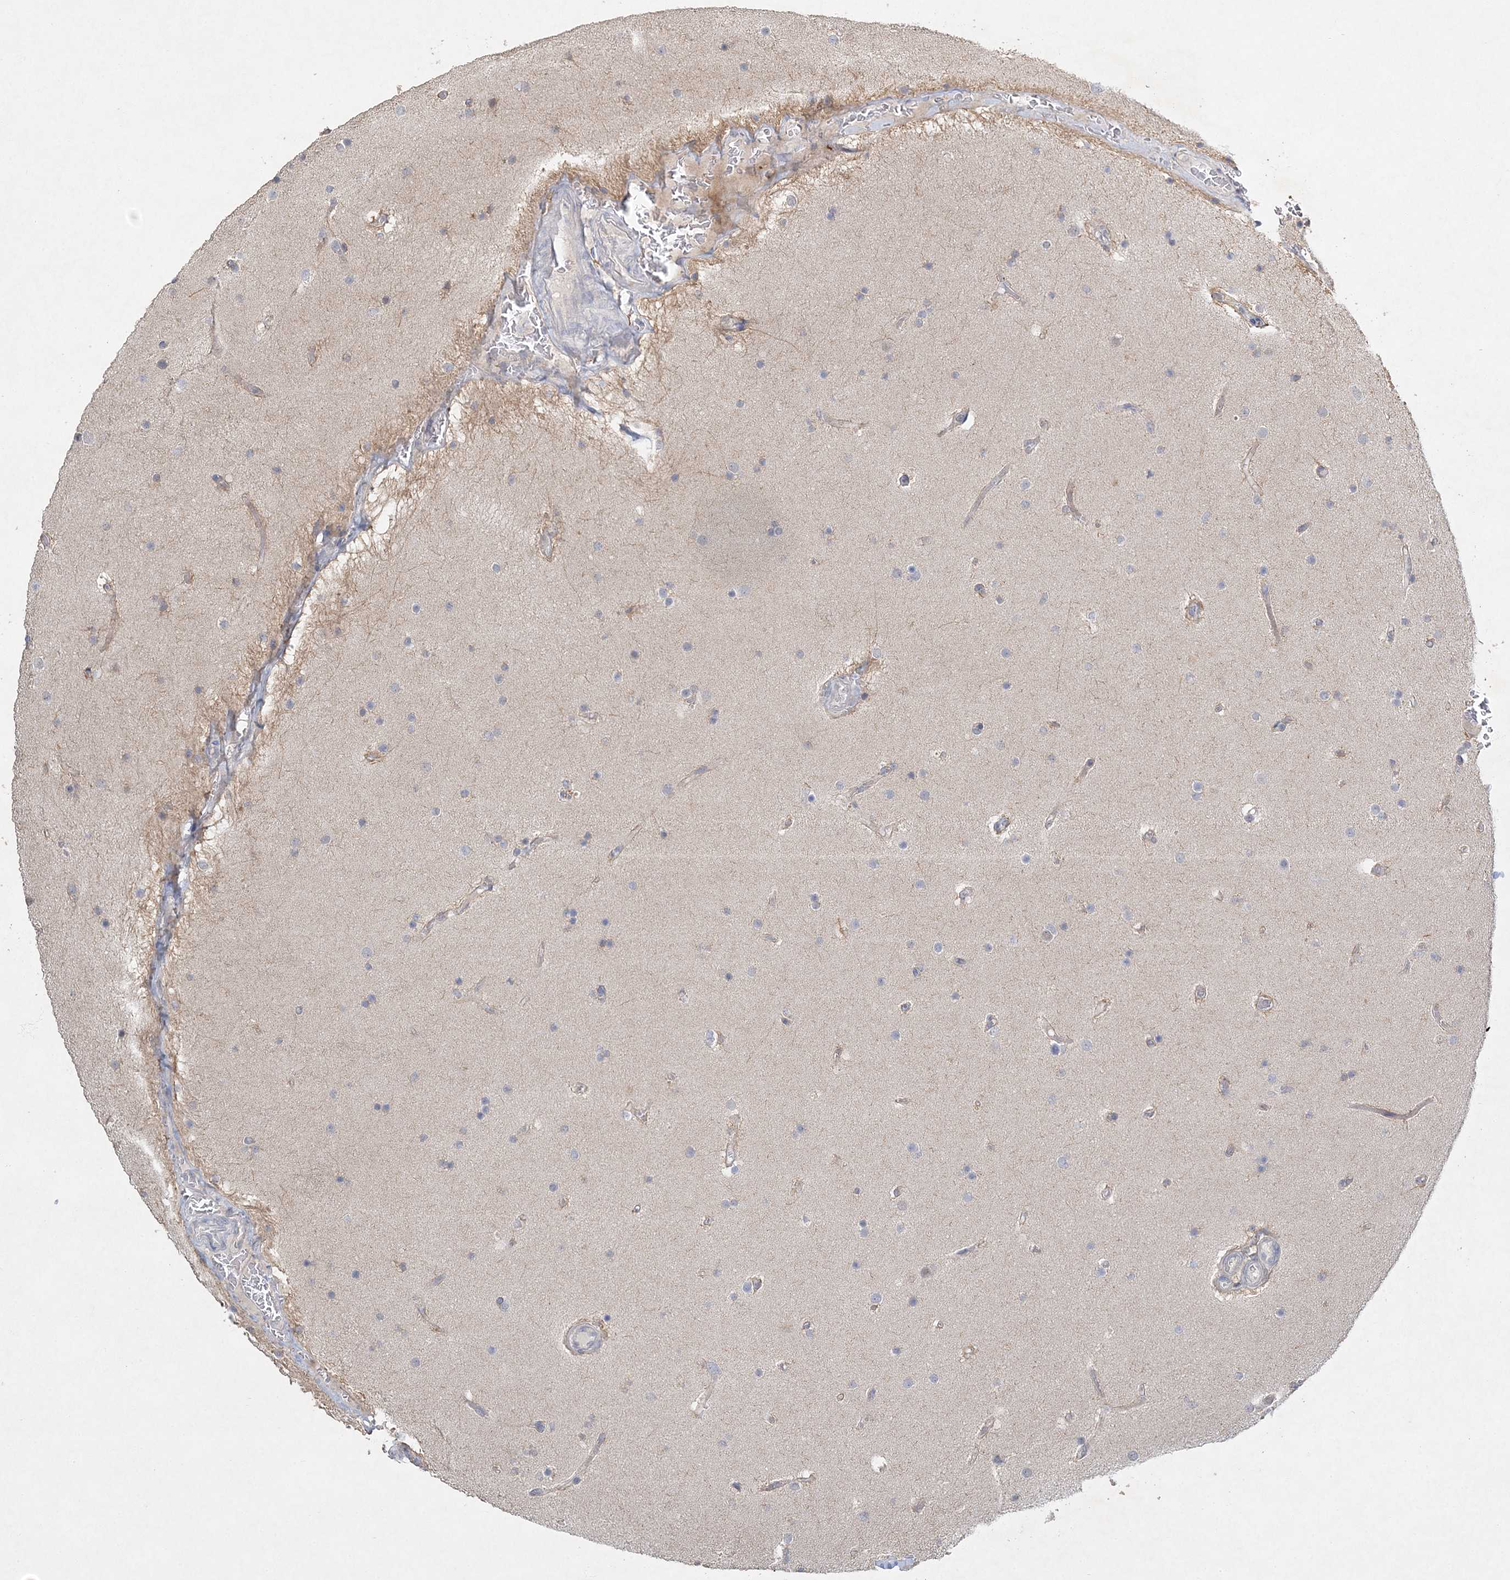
{"staining": {"intensity": "negative", "quantity": "none", "location": "none"}, "tissue": "glioma", "cell_type": "Tumor cells", "image_type": "cancer", "snomed": [{"axis": "morphology", "description": "Glioma, malignant, High grade"}, {"axis": "topography", "description": "Cerebral cortex"}], "caption": "Immunohistochemistry image of neoplastic tissue: glioma stained with DAB exhibits no significant protein expression in tumor cells. (Immunohistochemistry, brightfield microscopy, high magnification).", "gene": "MAT2B", "patient": {"sex": "female", "age": 36}}